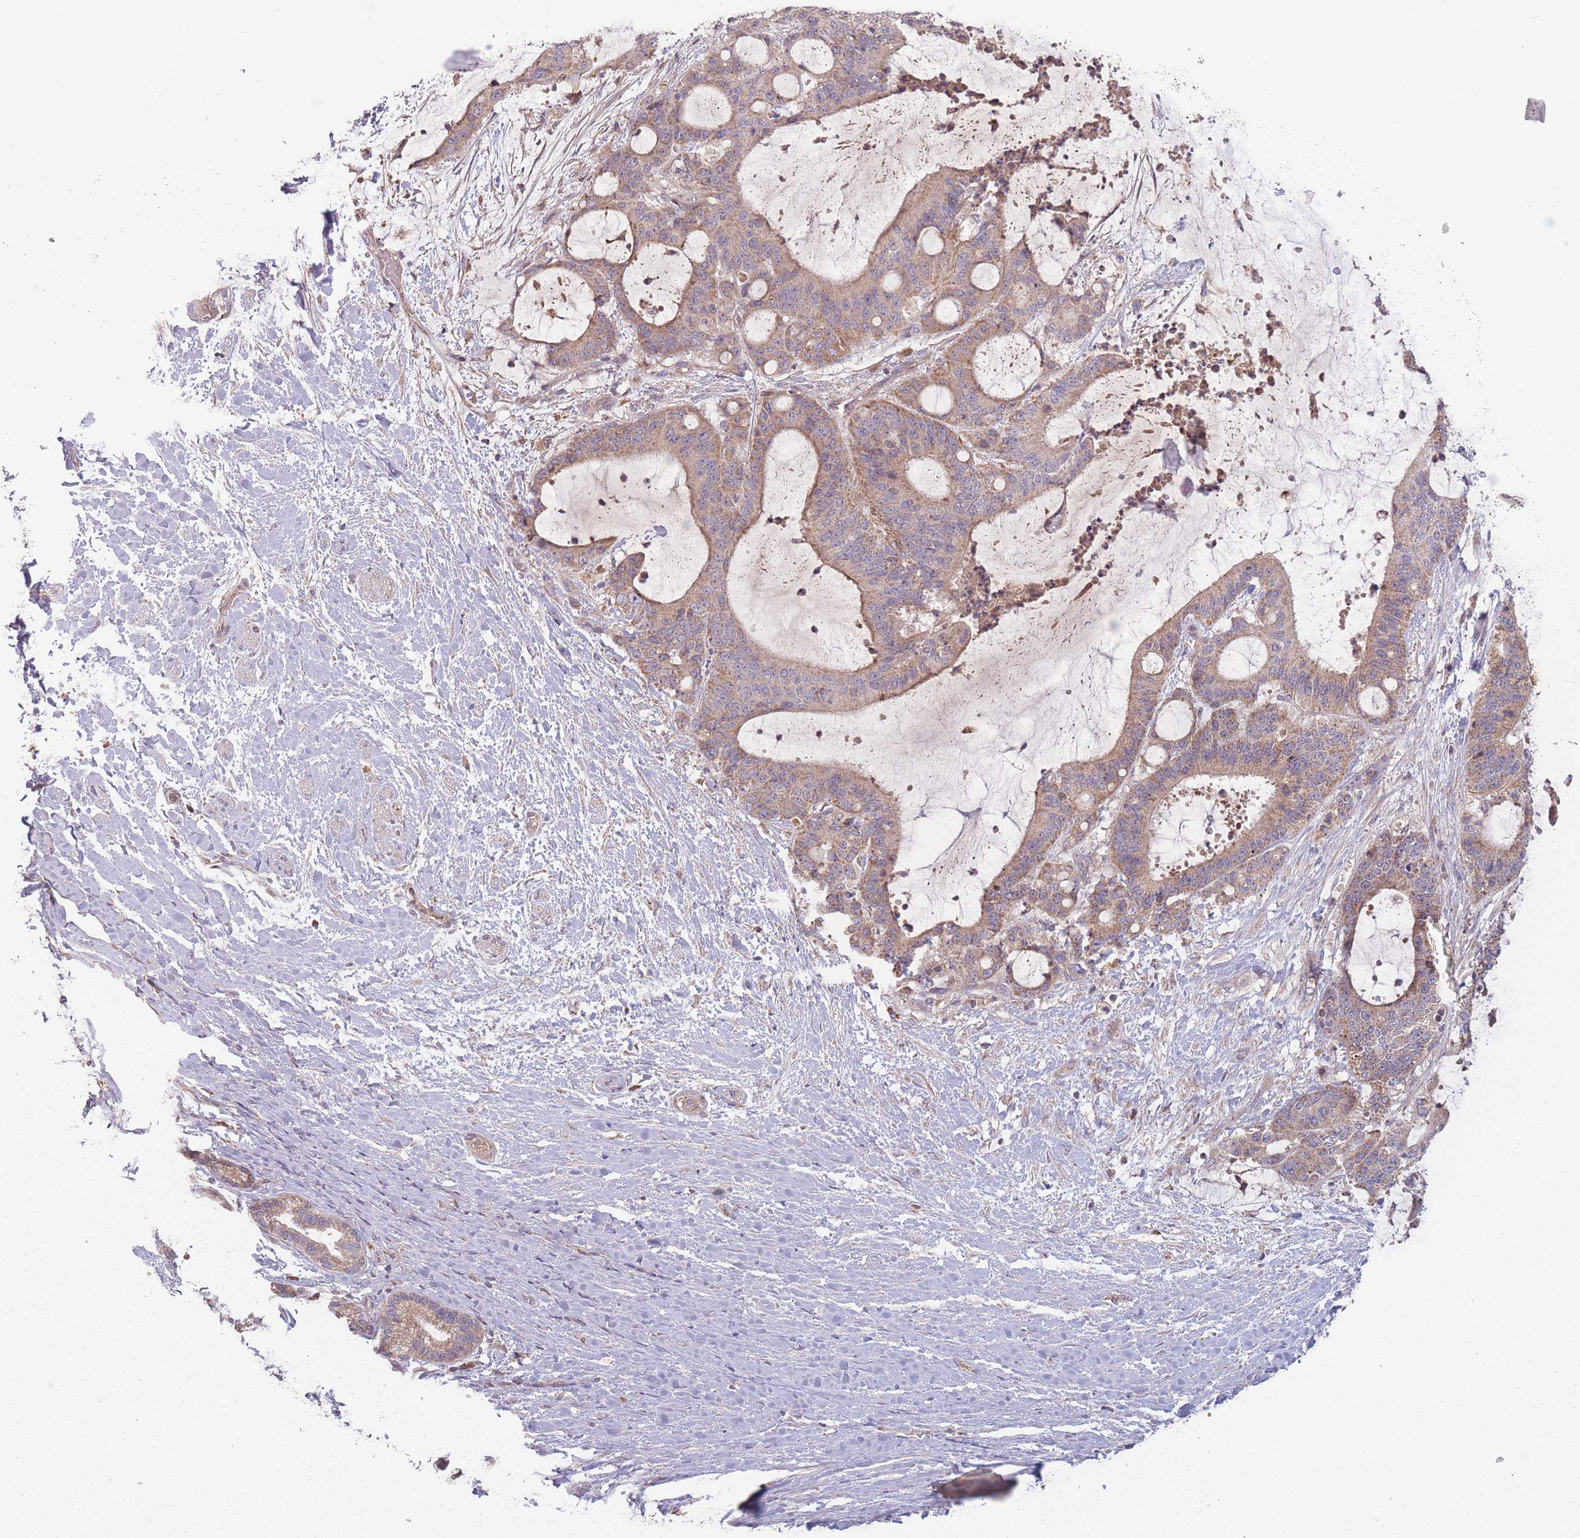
{"staining": {"intensity": "moderate", "quantity": ">75%", "location": "cytoplasmic/membranous"}, "tissue": "liver cancer", "cell_type": "Tumor cells", "image_type": "cancer", "snomed": [{"axis": "morphology", "description": "Normal tissue, NOS"}, {"axis": "morphology", "description": "Cholangiocarcinoma"}, {"axis": "topography", "description": "Liver"}, {"axis": "topography", "description": "Peripheral nerve tissue"}], "caption": "This micrograph displays immunohistochemistry (IHC) staining of liver cholangiocarcinoma, with medium moderate cytoplasmic/membranous expression in approximately >75% of tumor cells.", "gene": "ATP5MG", "patient": {"sex": "female", "age": 73}}